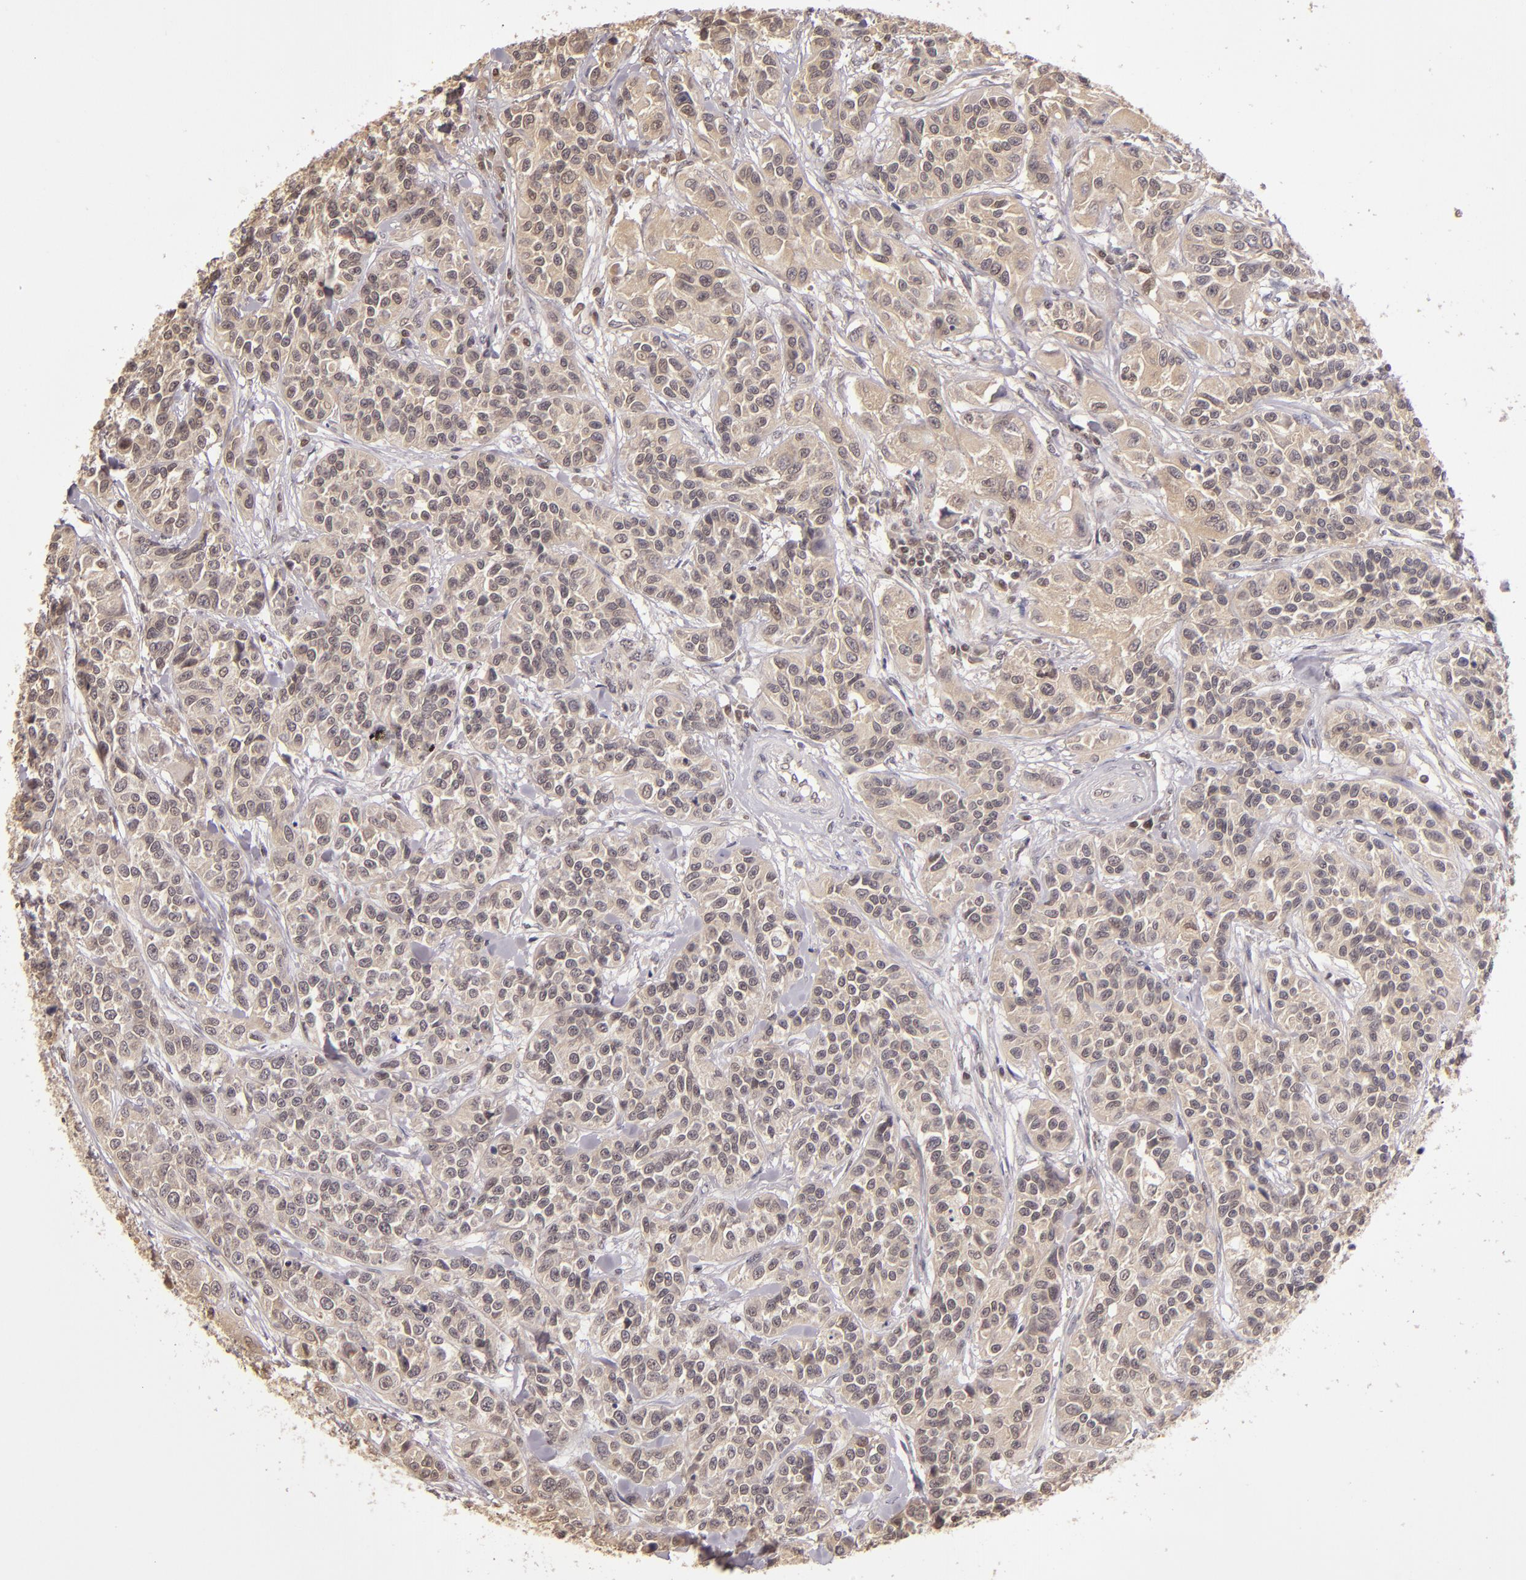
{"staining": {"intensity": "weak", "quantity": ">75%", "location": "cytoplasmic/membranous"}, "tissue": "urothelial cancer", "cell_type": "Tumor cells", "image_type": "cancer", "snomed": [{"axis": "morphology", "description": "Urothelial carcinoma, High grade"}, {"axis": "topography", "description": "Urinary bladder"}], "caption": "Weak cytoplasmic/membranous positivity for a protein is identified in about >75% of tumor cells of urothelial cancer using immunohistochemistry.", "gene": "LRG1", "patient": {"sex": "female", "age": 81}}